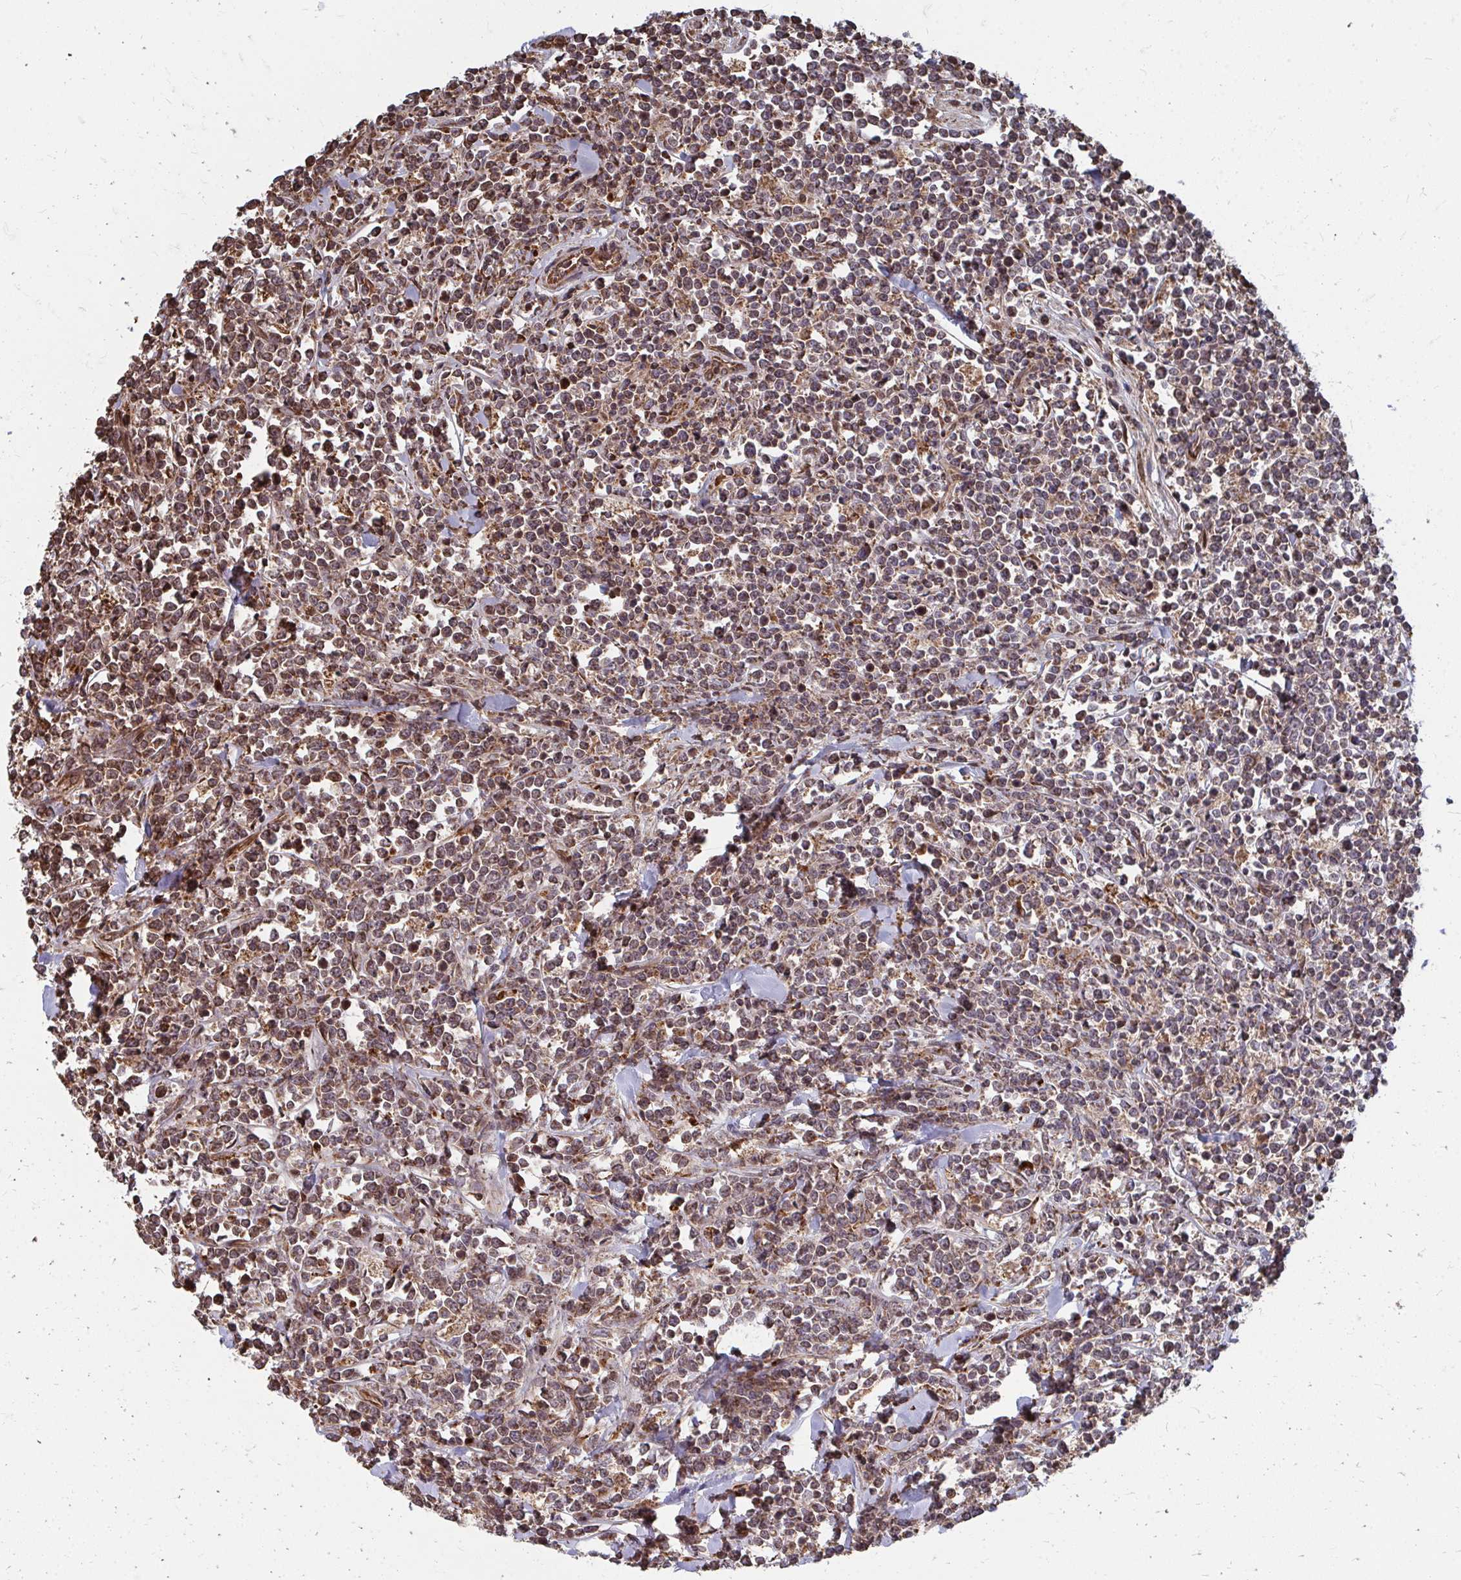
{"staining": {"intensity": "moderate", "quantity": ">75%", "location": "cytoplasmic/membranous"}, "tissue": "lymphoma", "cell_type": "Tumor cells", "image_type": "cancer", "snomed": [{"axis": "morphology", "description": "Malignant lymphoma, non-Hodgkin's type, High grade"}, {"axis": "topography", "description": "Small intestine"}, {"axis": "topography", "description": "Colon"}], "caption": "Lymphoma stained with DAB (3,3'-diaminobenzidine) IHC reveals medium levels of moderate cytoplasmic/membranous positivity in about >75% of tumor cells.", "gene": "FAM89A", "patient": {"sex": "male", "age": 8}}